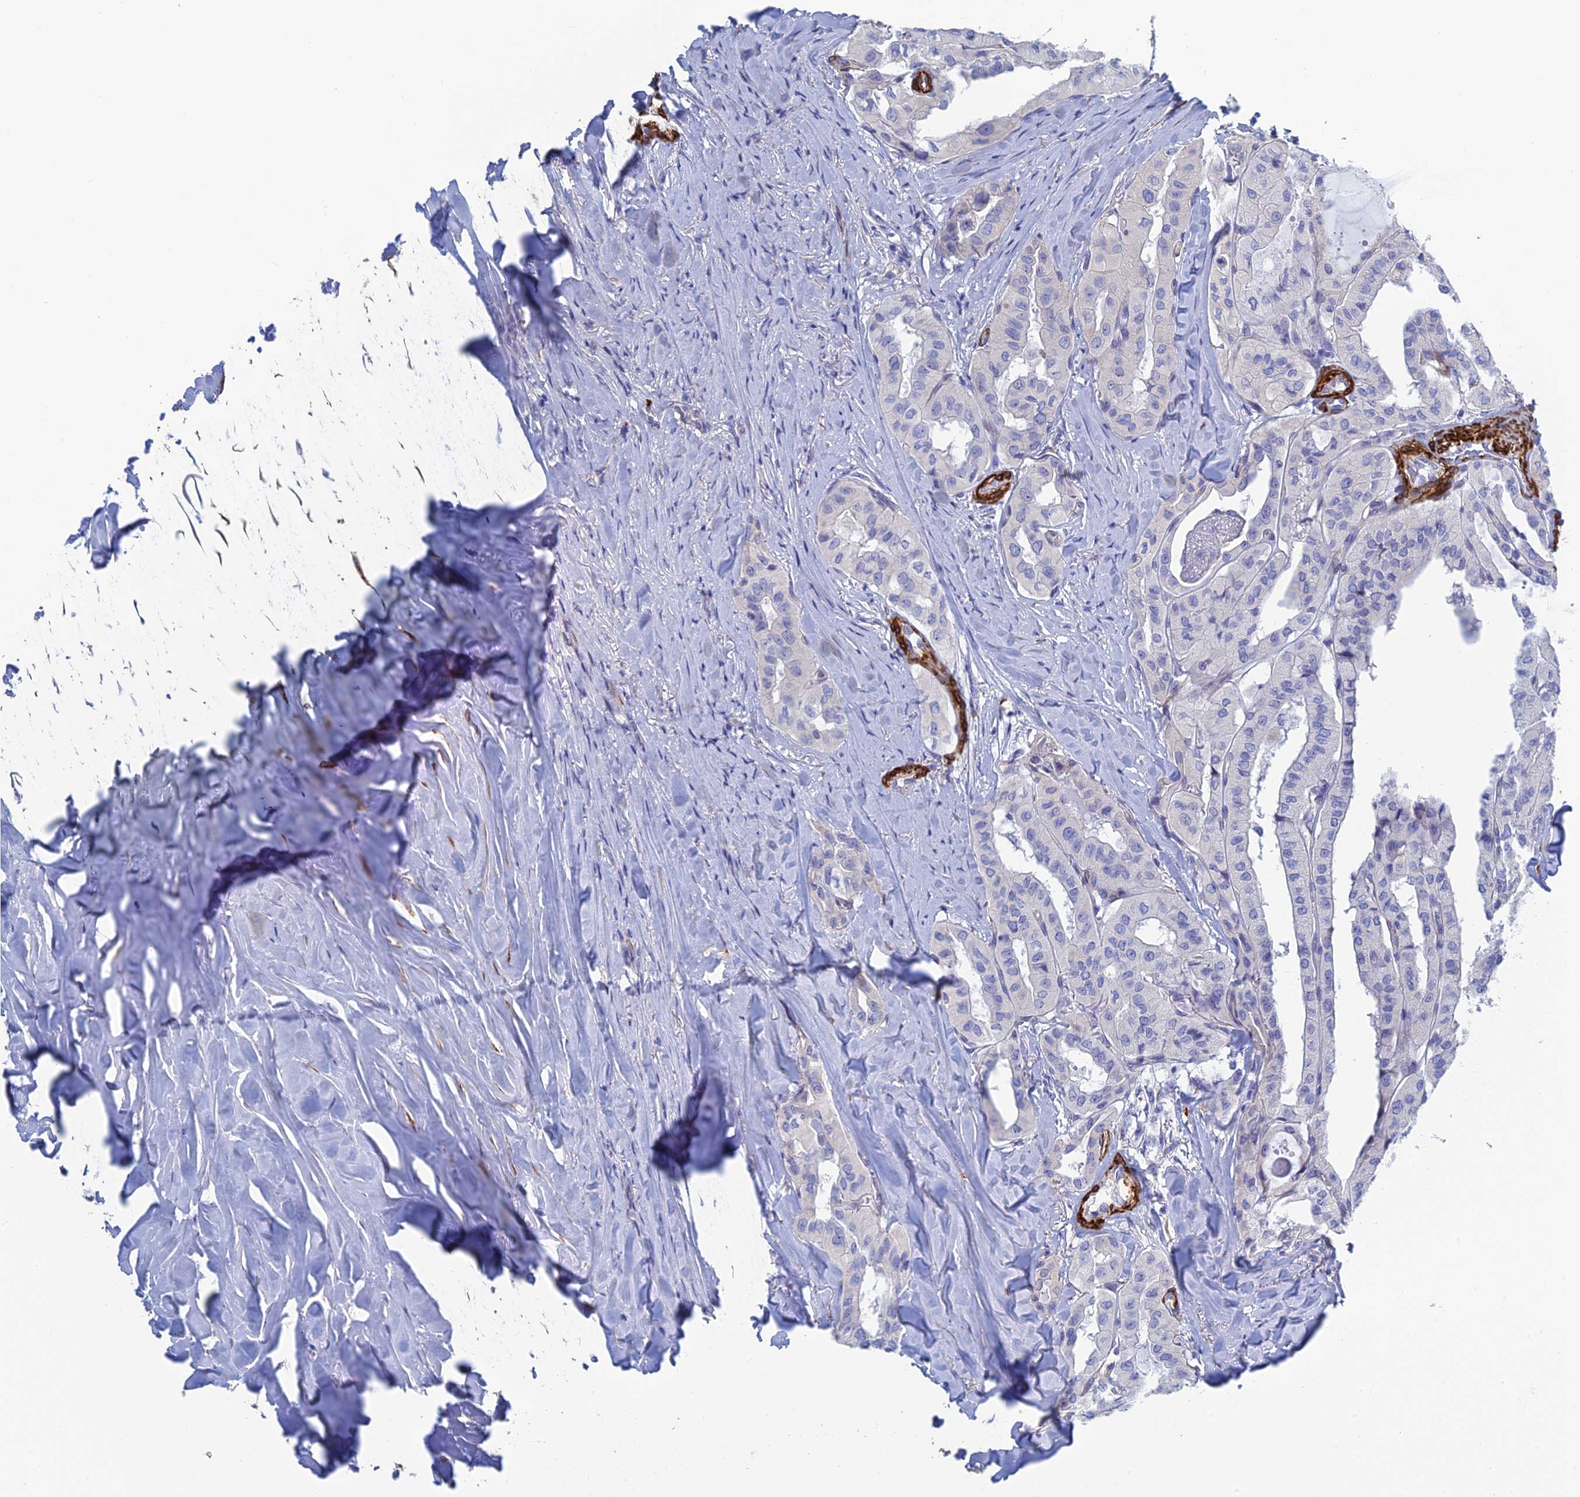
{"staining": {"intensity": "negative", "quantity": "none", "location": "none"}, "tissue": "thyroid cancer", "cell_type": "Tumor cells", "image_type": "cancer", "snomed": [{"axis": "morphology", "description": "Papillary adenocarcinoma, NOS"}, {"axis": "topography", "description": "Thyroid gland"}], "caption": "There is no significant positivity in tumor cells of thyroid cancer (papillary adenocarcinoma). Nuclei are stained in blue.", "gene": "PCDHA8", "patient": {"sex": "female", "age": 59}}